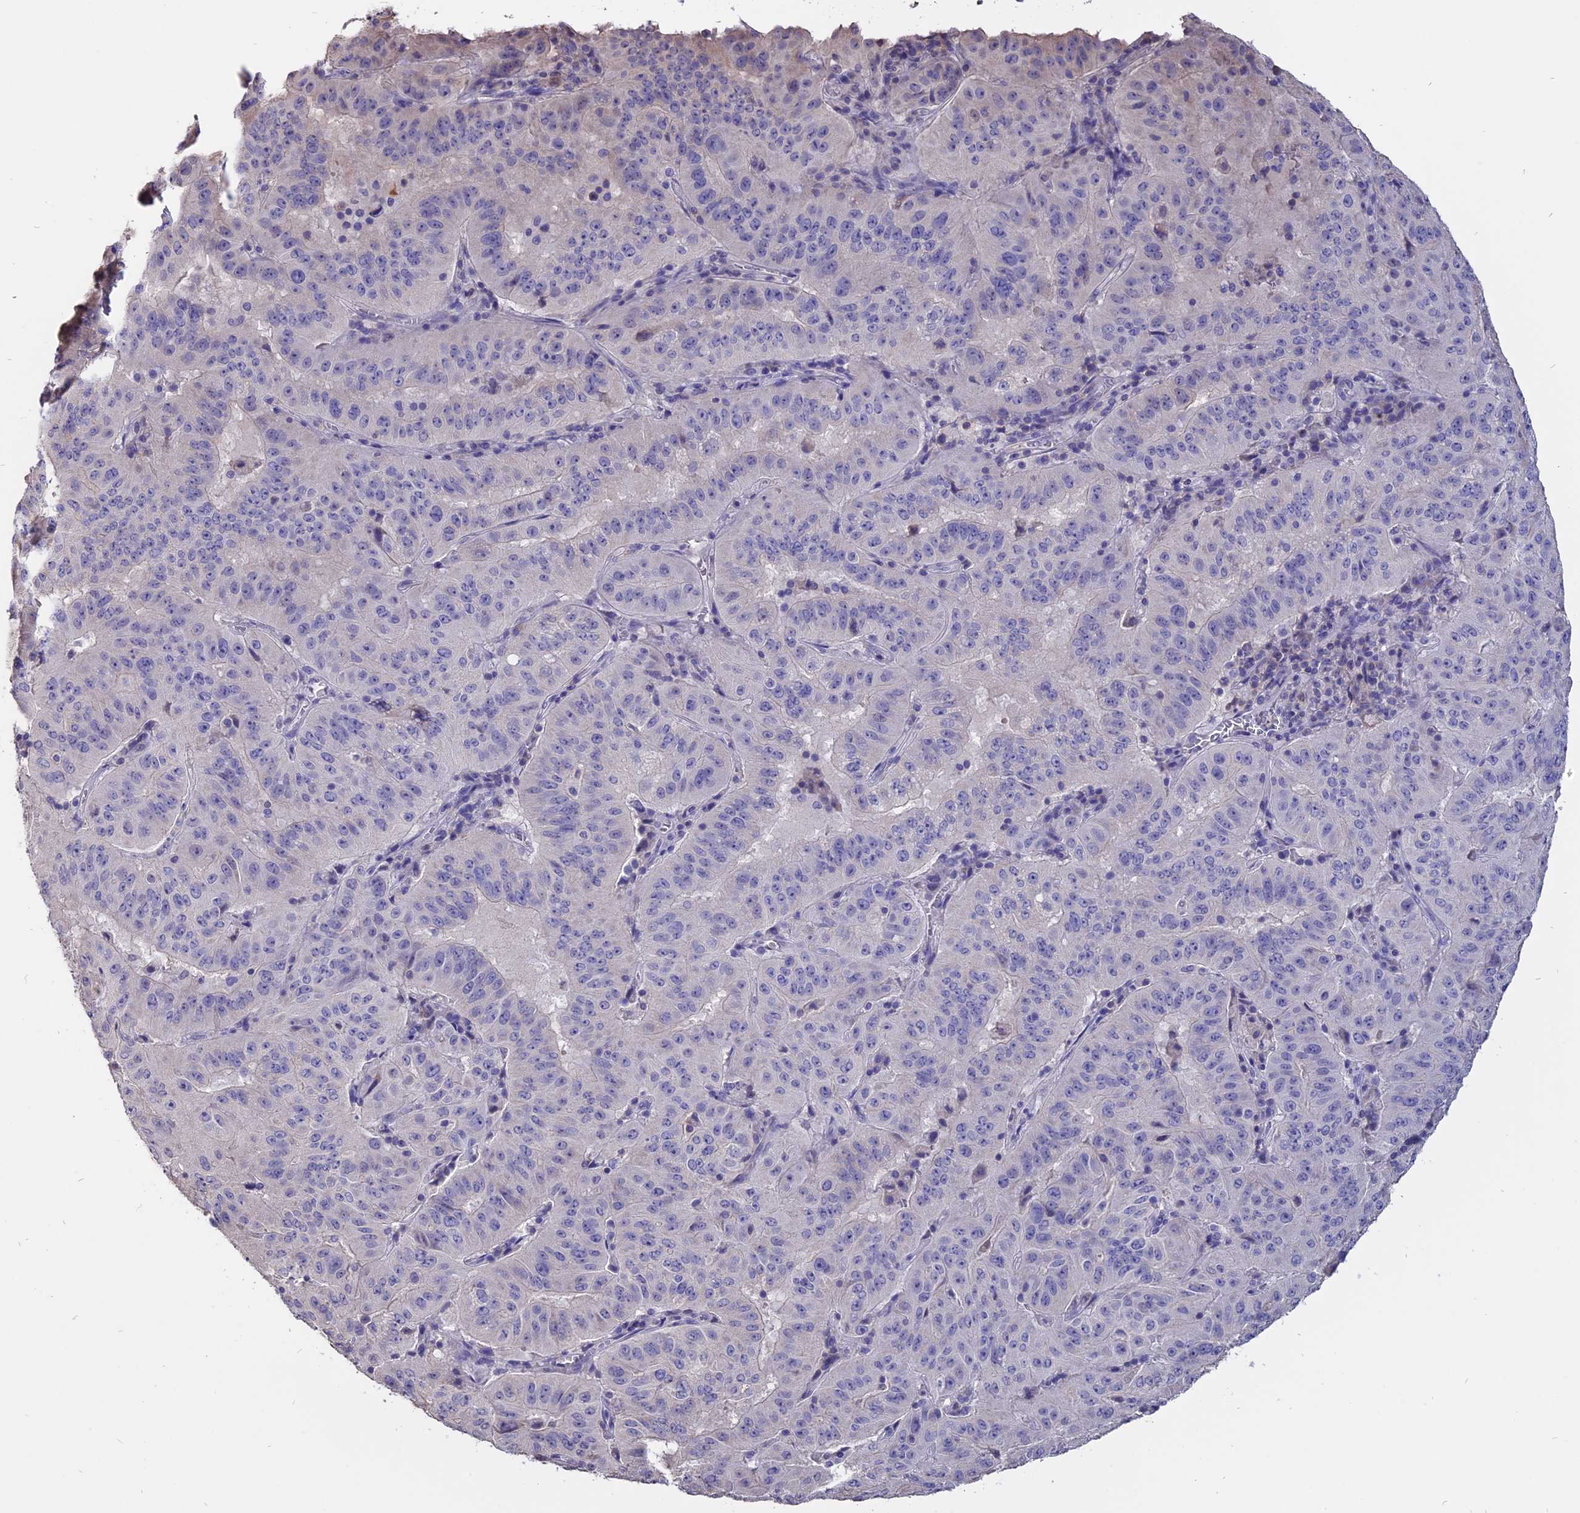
{"staining": {"intensity": "negative", "quantity": "none", "location": "none"}, "tissue": "pancreatic cancer", "cell_type": "Tumor cells", "image_type": "cancer", "snomed": [{"axis": "morphology", "description": "Adenocarcinoma, NOS"}, {"axis": "topography", "description": "Pancreas"}], "caption": "An immunohistochemistry (IHC) photomicrograph of adenocarcinoma (pancreatic) is shown. There is no staining in tumor cells of adenocarcinoma (pancreatic).", "gene": "CARMIL2", "patient": {"sex": "male", "age": 63}}